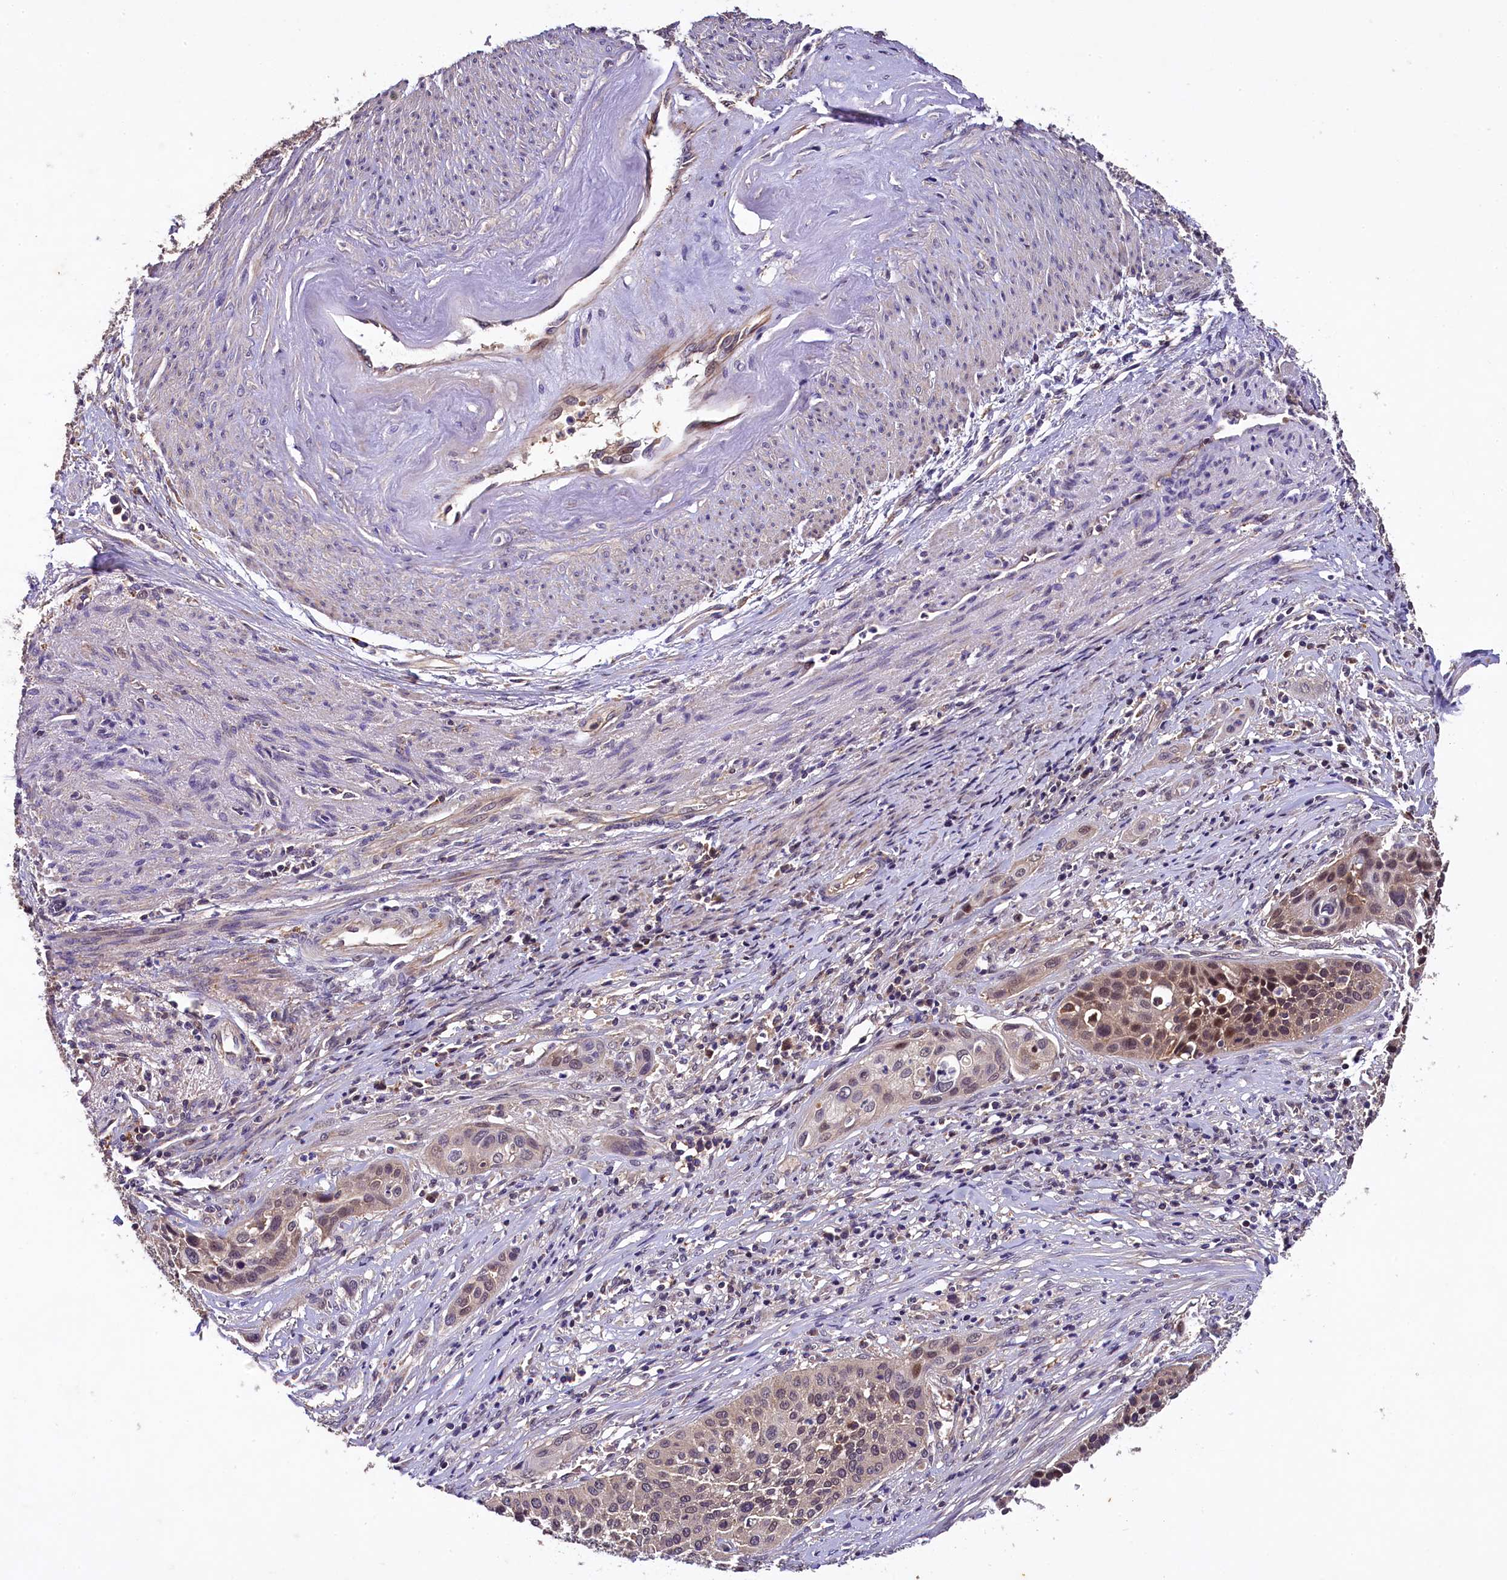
{"staining": {"intensity": "moderate", "quantity": "<25%", "location": "cytoplasmic/membranous,nuclear"}, "tissue": "cervical cancer", "cell_type": "Tumor cells", "image_type": "cancer", "snomed": [{"axis": "morphology", "description": "Squamous cell carcinoma, NOS"}, {"axis": "topography", "description": "Cervix"}], "caption": "Tumor cells display moderate cytoplasmic/membranous and nuclear staining in about <25% of cells in cervical squamous cell carcinoma. The protein is shown in brown color, while the nuclei are stained blue.", "gene": "PLXNB1", "patient": {"sex": "female", "age": 34}}